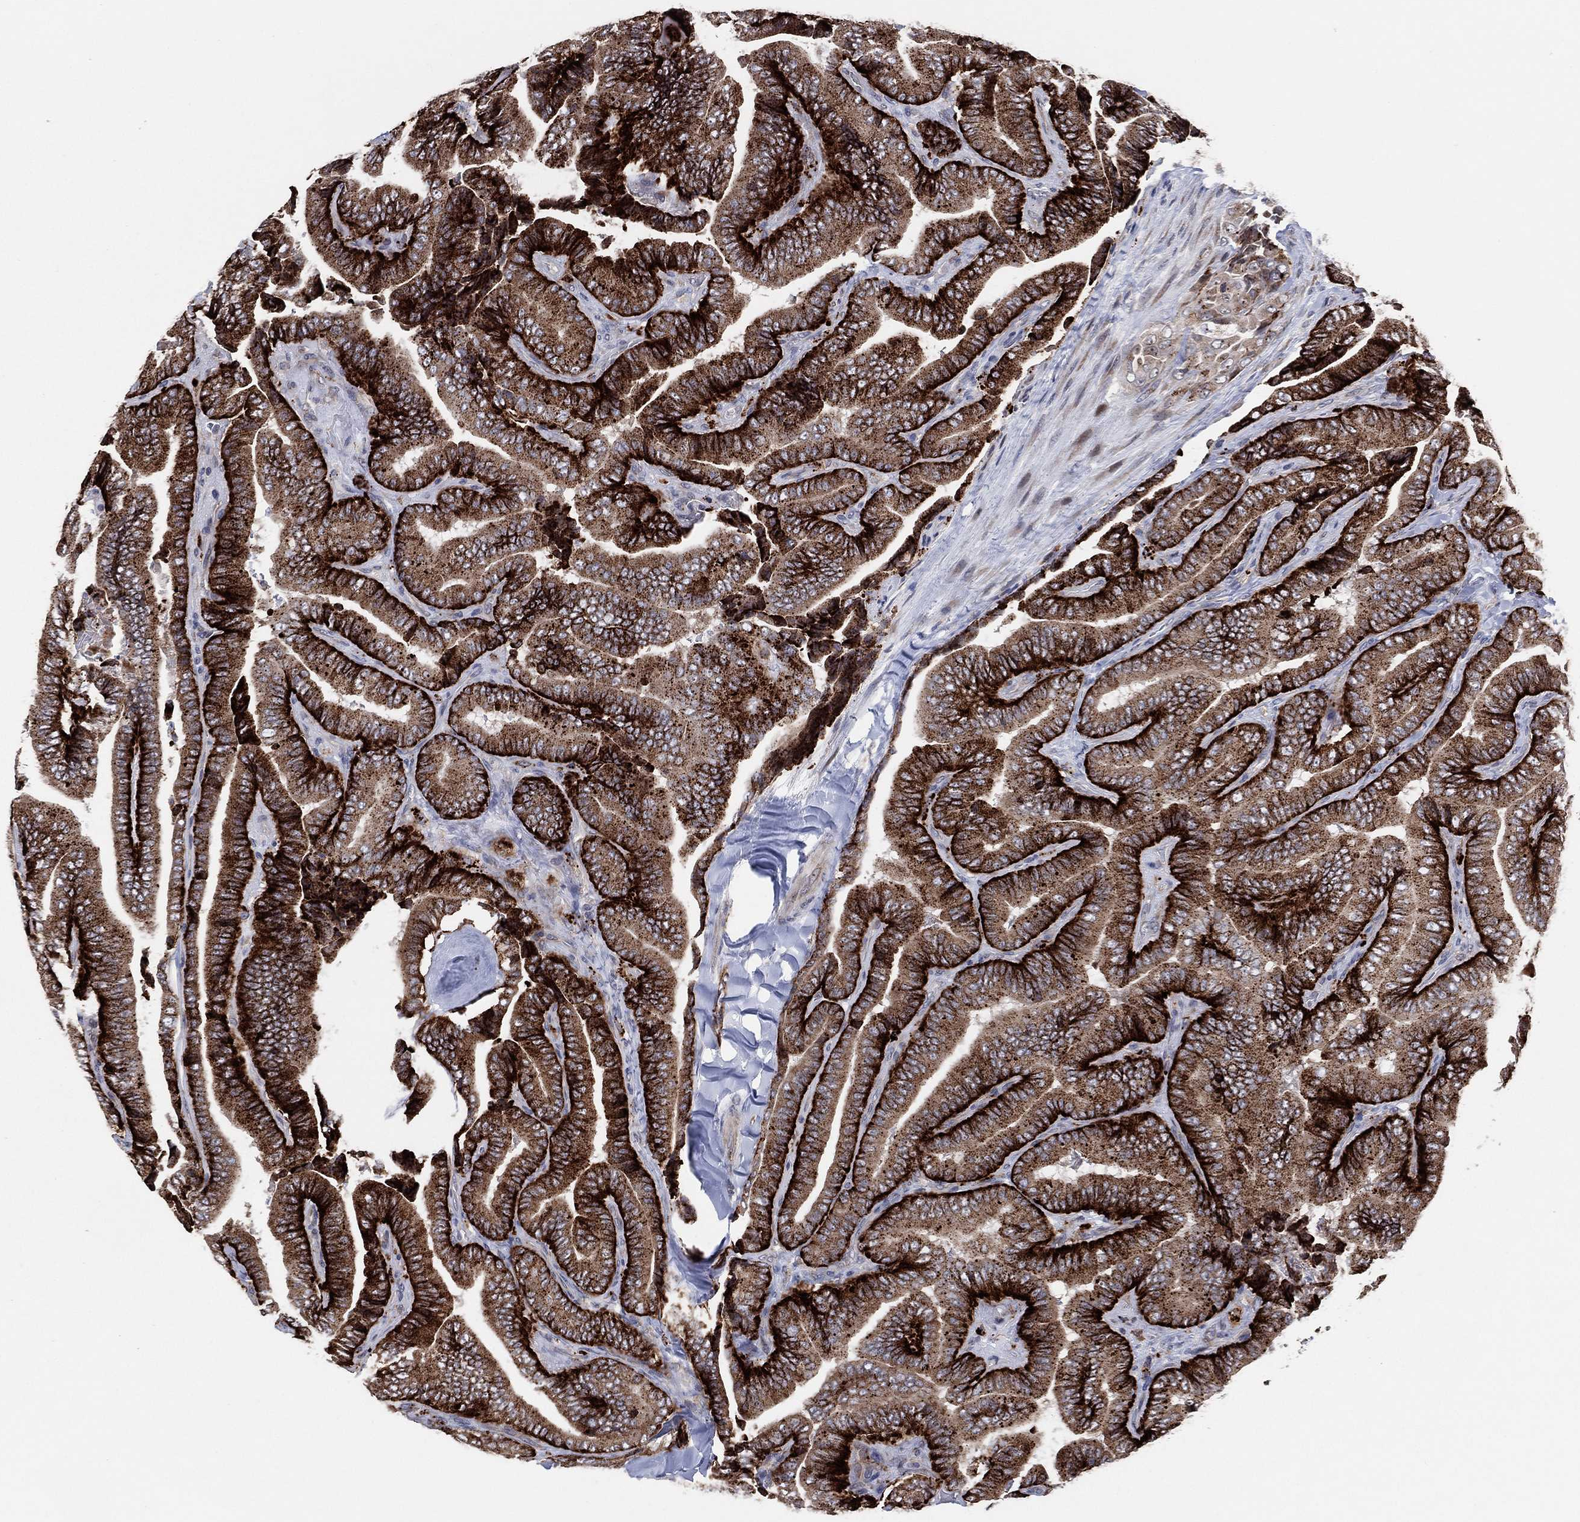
{"staining": {"intensity": "strong", "quantity": ">75%", "location": "cytoplasmic/membranous"}, "tissue": "thyroid cancer", "cell_type": "Tumor cells", "image_type": "cancer", "snomed": [{"axis": "morphology", "description": "Papillary adenocarcinoma, NOS"}, {"axis": "topography", "description": "Thyroid gland"}], "caption": "Immunohistochemistry (DAB (3,3'-diaminobenzidine)) staining of papillary adenocarcinoma (thyroid) shows strong cytoplasmic/membranous protein positivity in approximately >75% of tumor cells.", "gene": "FAM104A", "patient": {"sex": "male", "age": 61}}